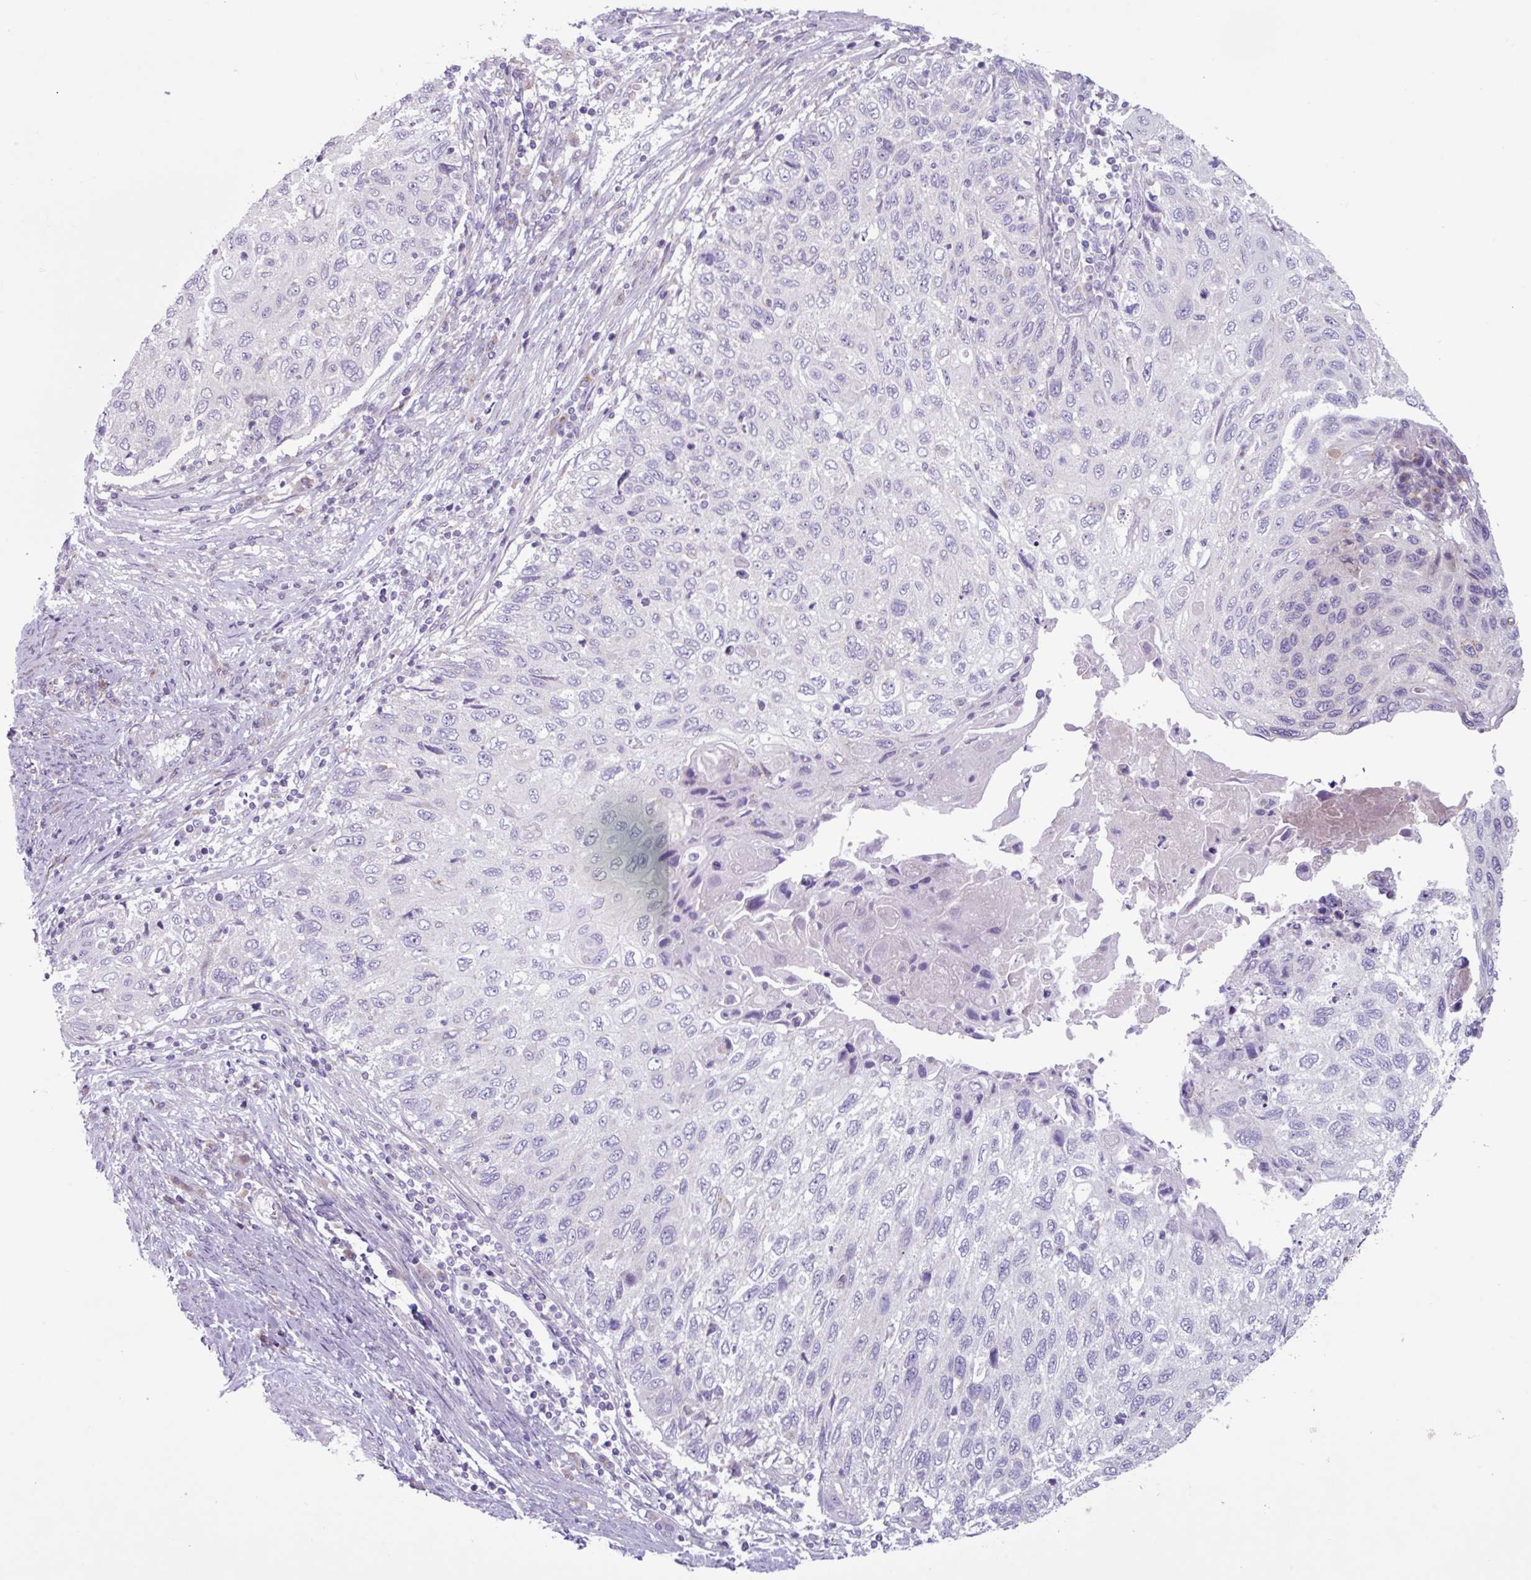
{"staining": {"intensity": "negative", "quantity": "none", "location": "none"}, "tissue": "cervical cancer", "cell_type": "Tumor cells", "image_type": "cancer", "snomed": [{"axis": "morphology", "description": "Squamous cell carcinoma, NOS"}, {"axis": "topography", "description": "Cervix"}], "caption": "Human cervical cancer stained for a protein using immunohistochemistry (IHC) shows no expression in tumor cells.", "gene": "STIMATE", "patient": {"sex": "female", "age": 70}}